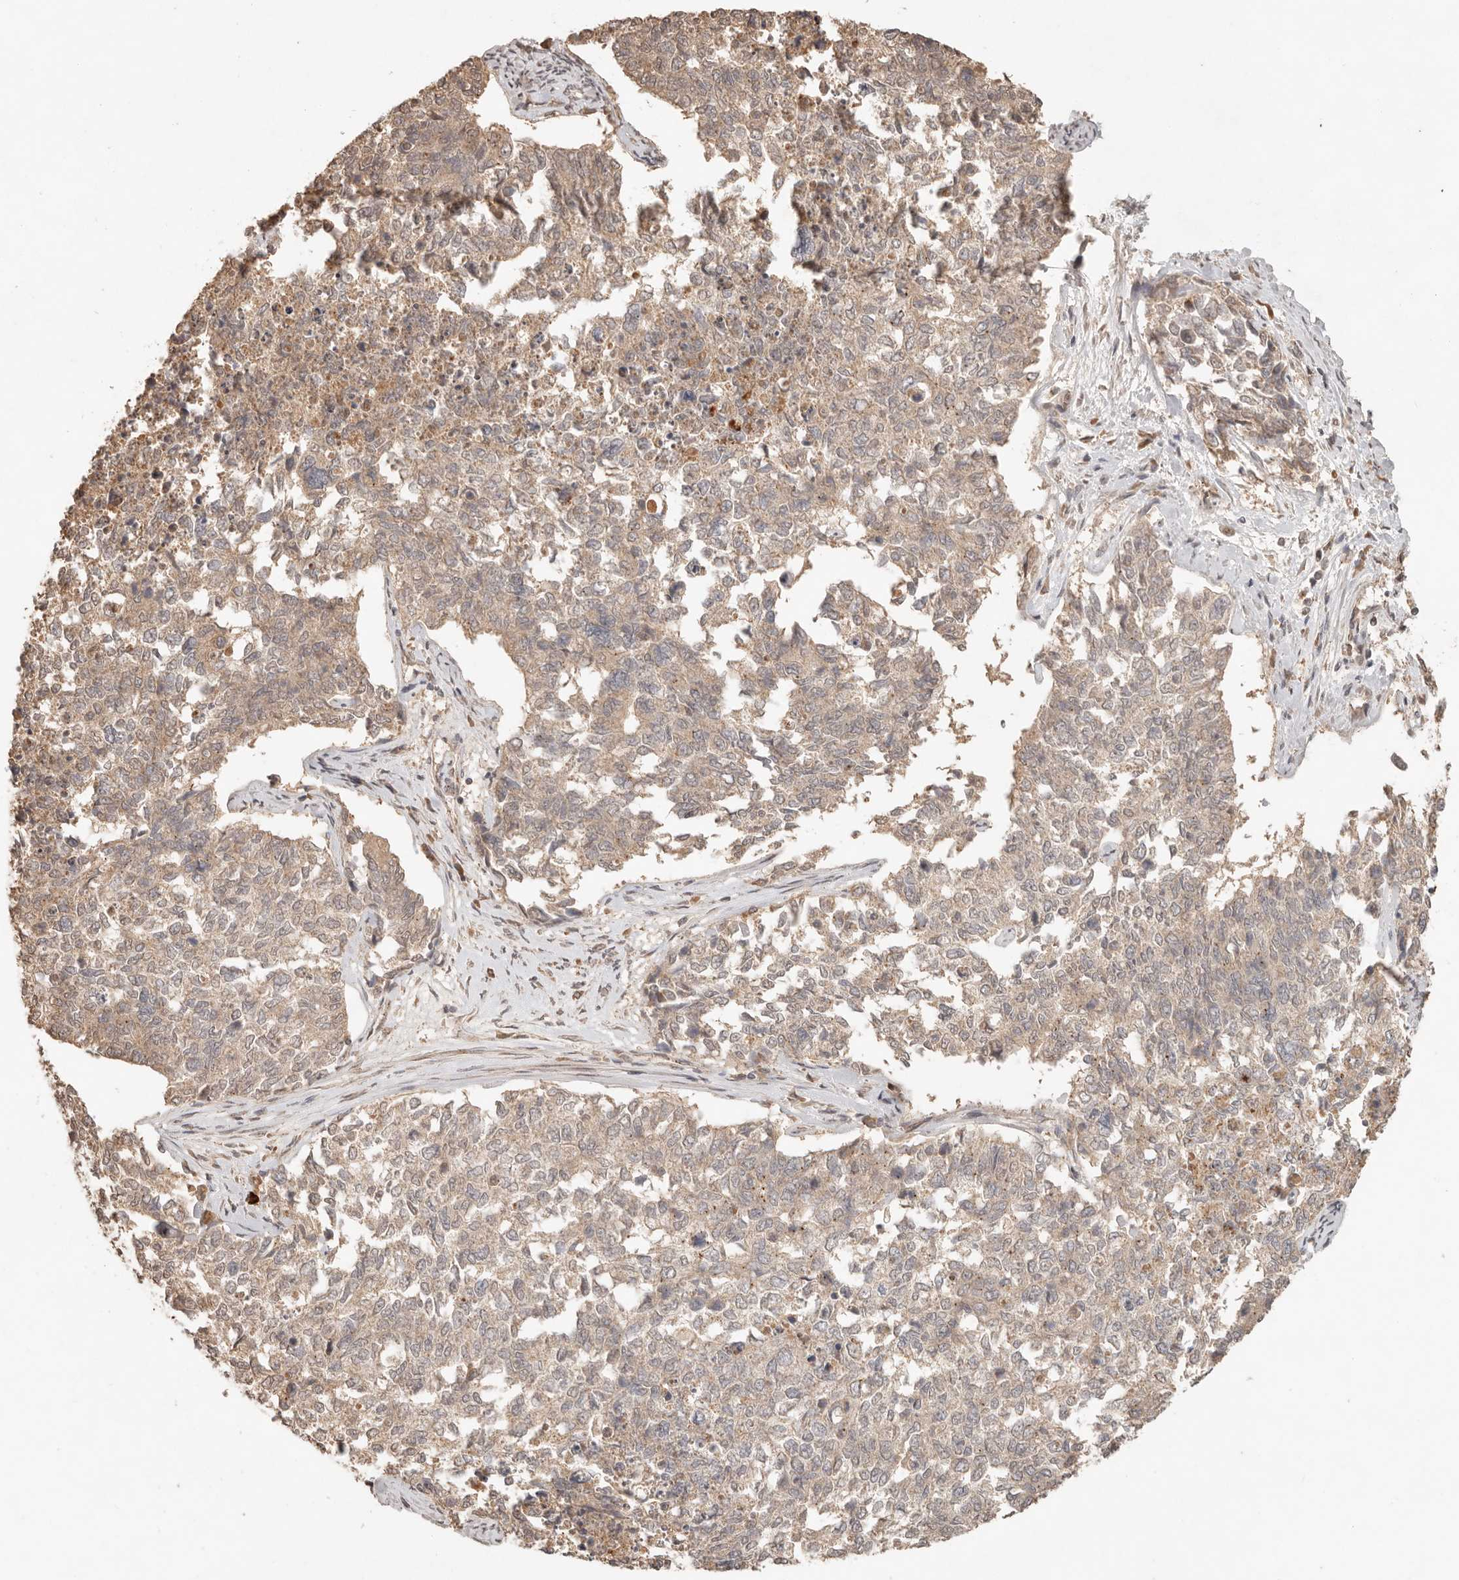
{"staining": {"intensity": "weak", "quantity": ">75%", "location": "cytoplasmic/membranous"}, "tissue": "cervical cancer", "cell_type": "Tumor cells", "image_type": "cancer", "snomed": [{"axis": "morphology", "description": "Squamous cell carcinoma, NOS"}, {"axis": "topography", "description": "Cervix"}], "caption": "Immunohistochemistry staining of cervical cancer, which displays low levels of weak cytoplasmic/membranous staining in approximately >75% of tumor cells indicating weak cytoplasmic/membranous protein positivity. The staining was performed using DAB (3,3'-diaminobenzidine) (brown) for protein detection and nuclei were counterstained in hematoxylin (blue).", "gene": "LMO4", "patient": {"sex": "female", "age": 63}}